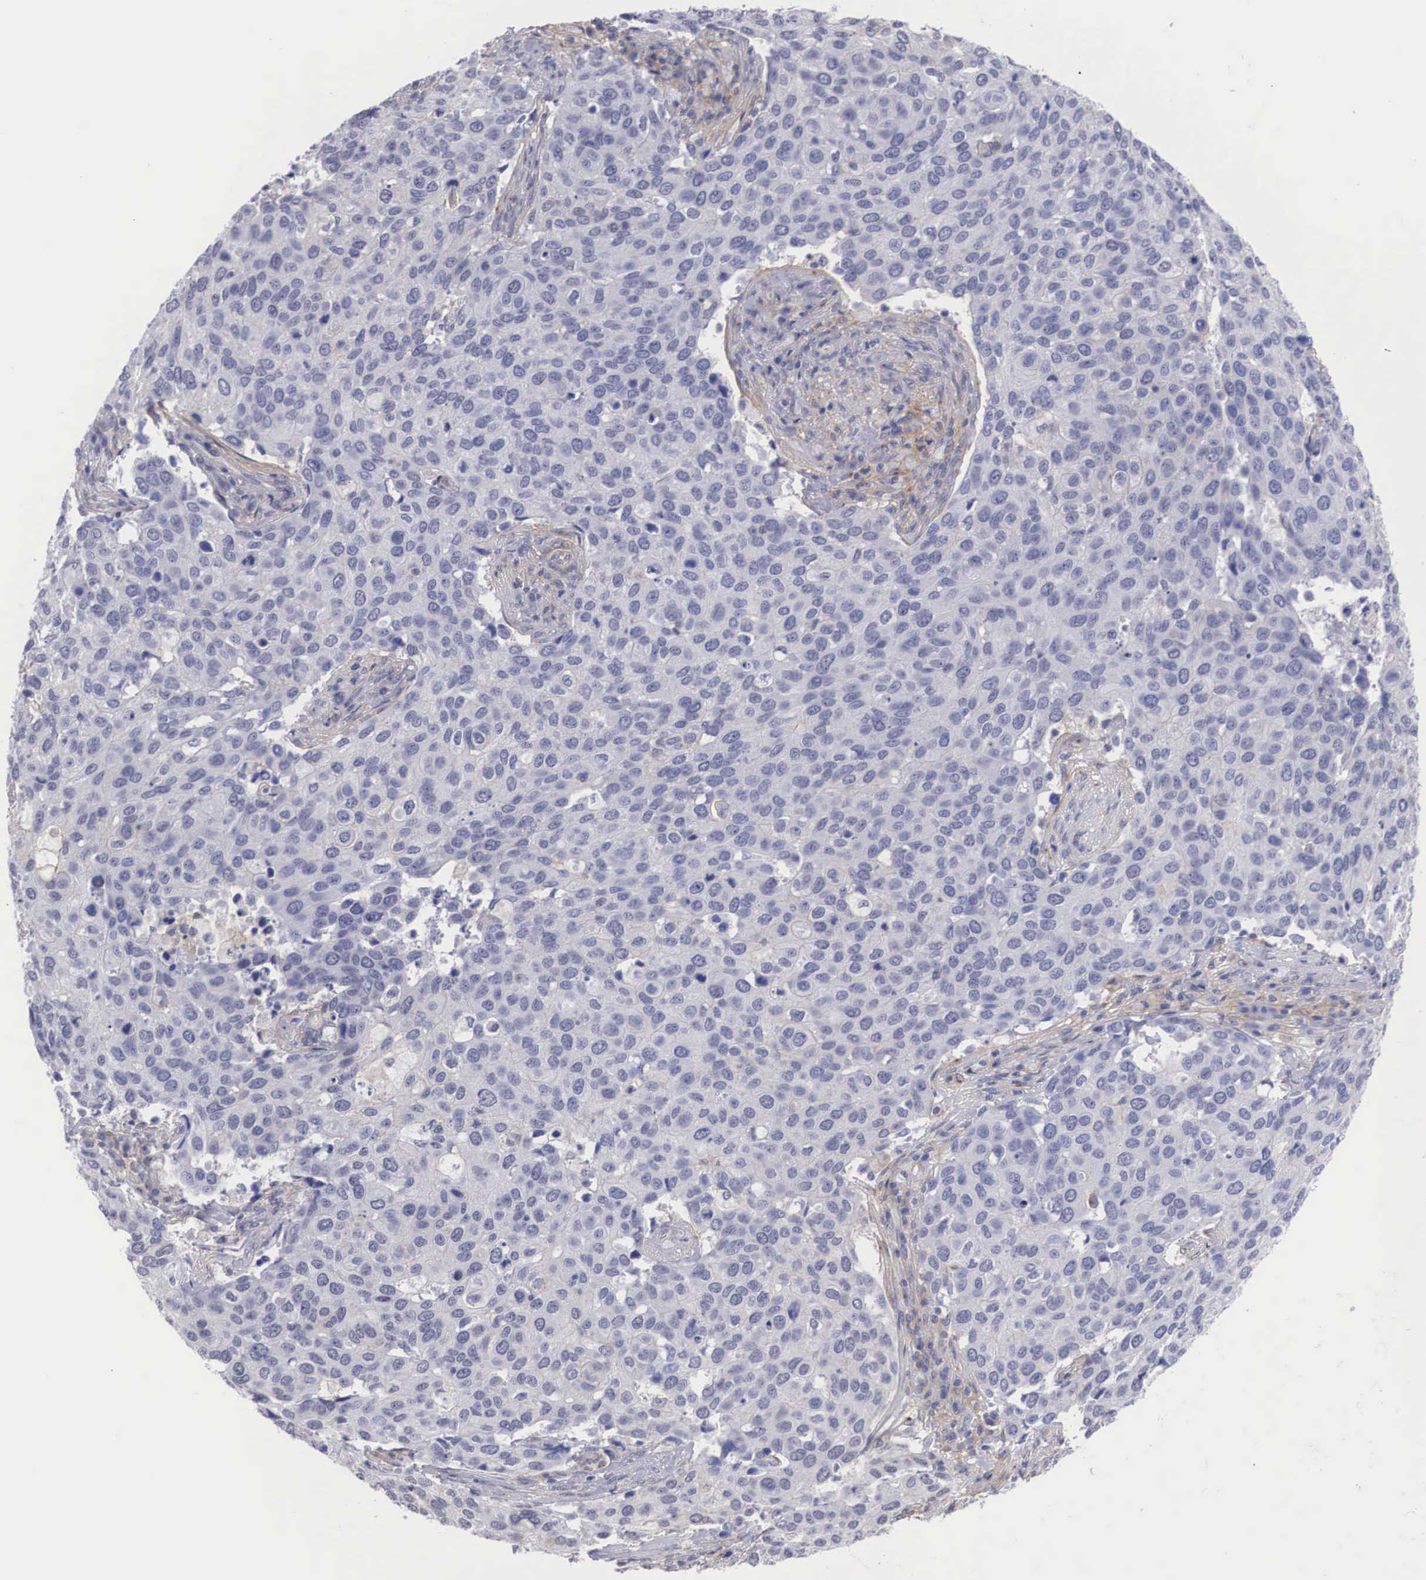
{"staining": {"intensity": "negative", "quantity": "none", "location": "none"}, "tissue": "cervical cancer", "cell_type": "Tumor cells", "image_type": "cancer", "snomed": [{"axis": "morphology", "description": "Squamous cell carcinoma, NOS"}, {"axis": "topography", "description": "Cervix"}], "caption": "Immunohistochemical staining of squamous cell carcinoma (cervical) reveals no significant staining in tumor cells. Nuclei are stained in blue.", "gene": "NR4A2", "patient": {"sex": "female", "age": 54}}